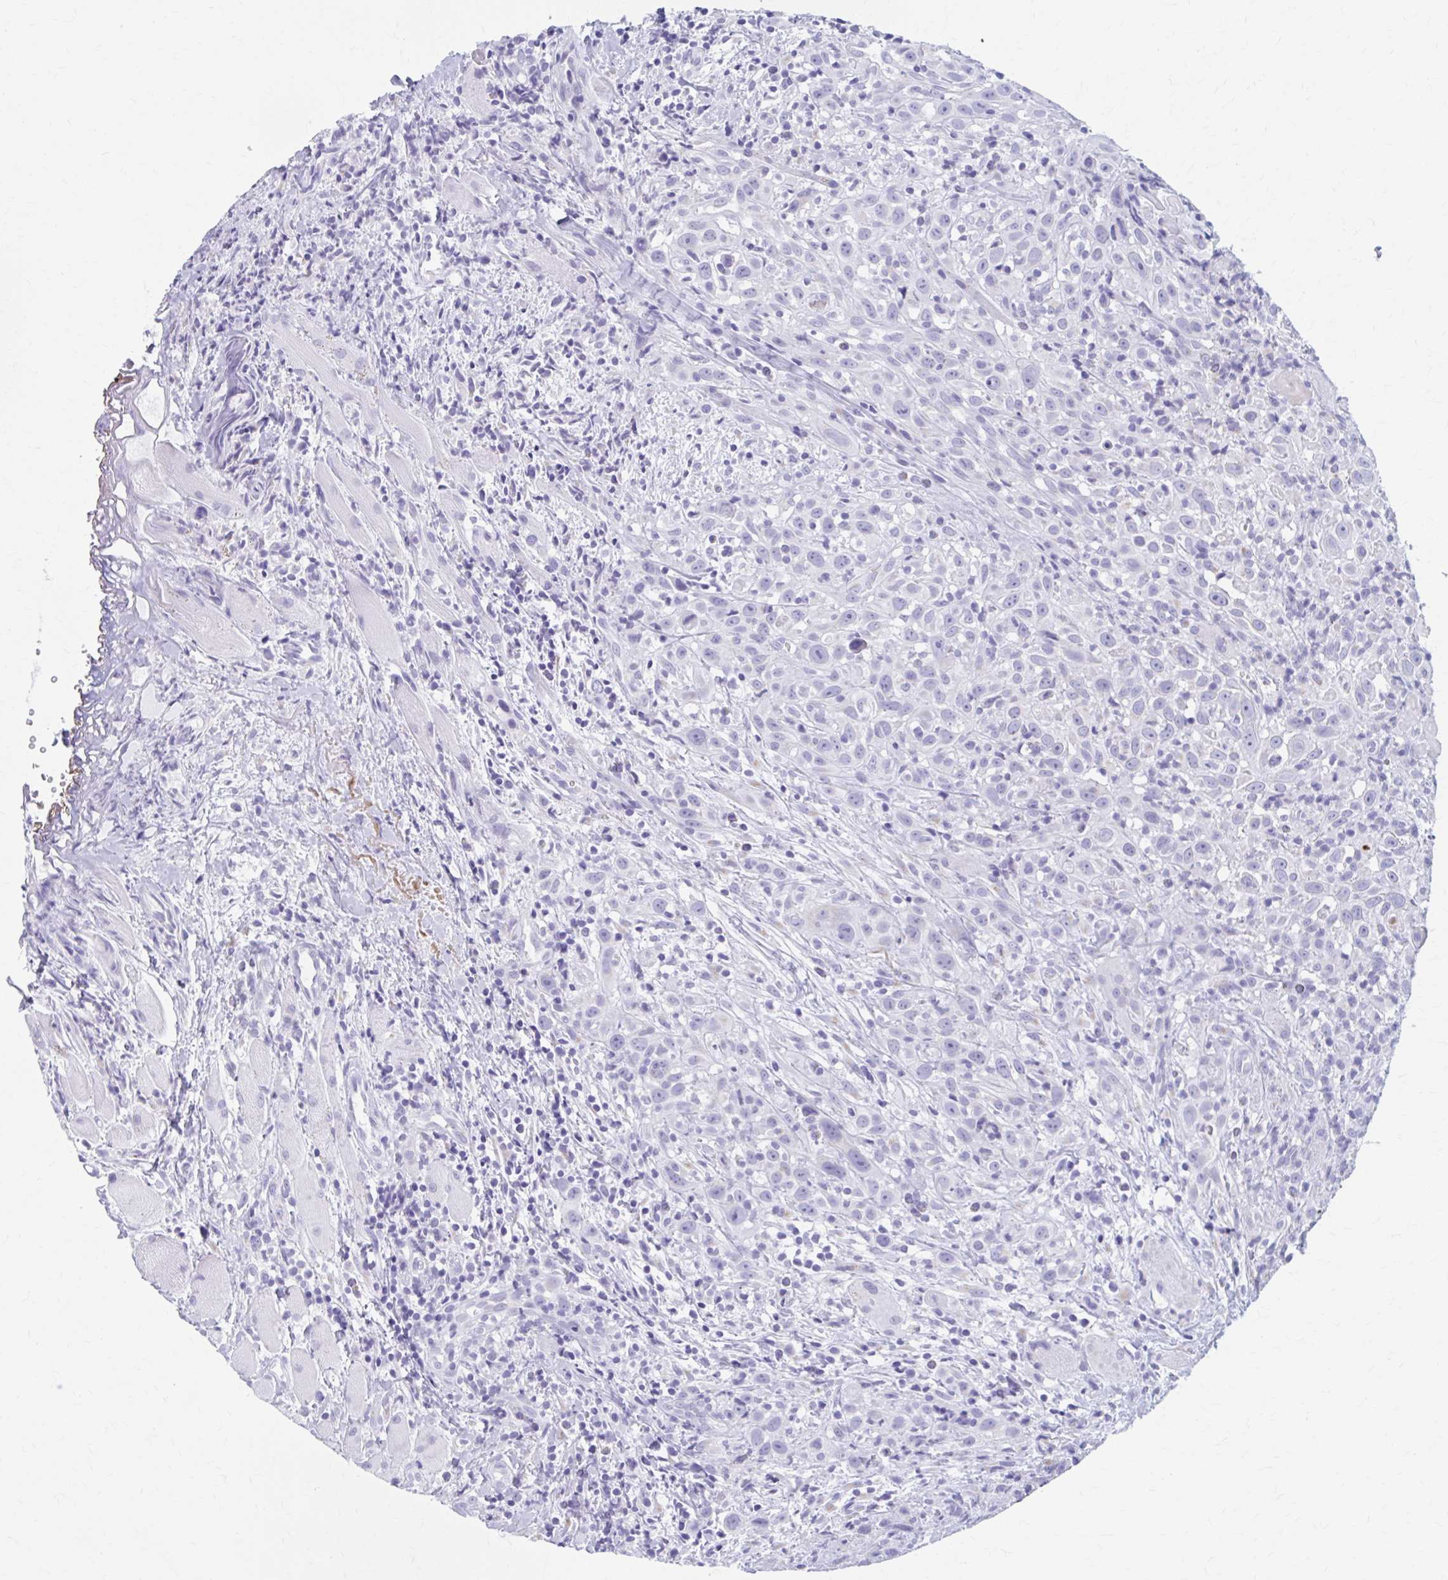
{"staining": {"intensity": "negative", "quantity": "none", "location": "none"}, "tissue": "head and neck cancer", "cell_type": "Tumor cells", "image_type": "cancer", "snomed": [{"axis": "morphology", "description": "Squamous cell carcinoma, NOS"}, {"axis": "topography", "description": "Head-Neck"}], "caption": "Histopathology image shows no protein expression in tumor cells of head and neck cancer (squamous cell carcinoma) tissue. The staining was performed using DAB (3,3'-diaminobenzidine) to visualize the protein expression in brown, while the nuclei were stained in blue with hematoxylin (Magnification: 20x).", "gene": "KCNE2", "patient": {"sex": "female", "age": 95}}